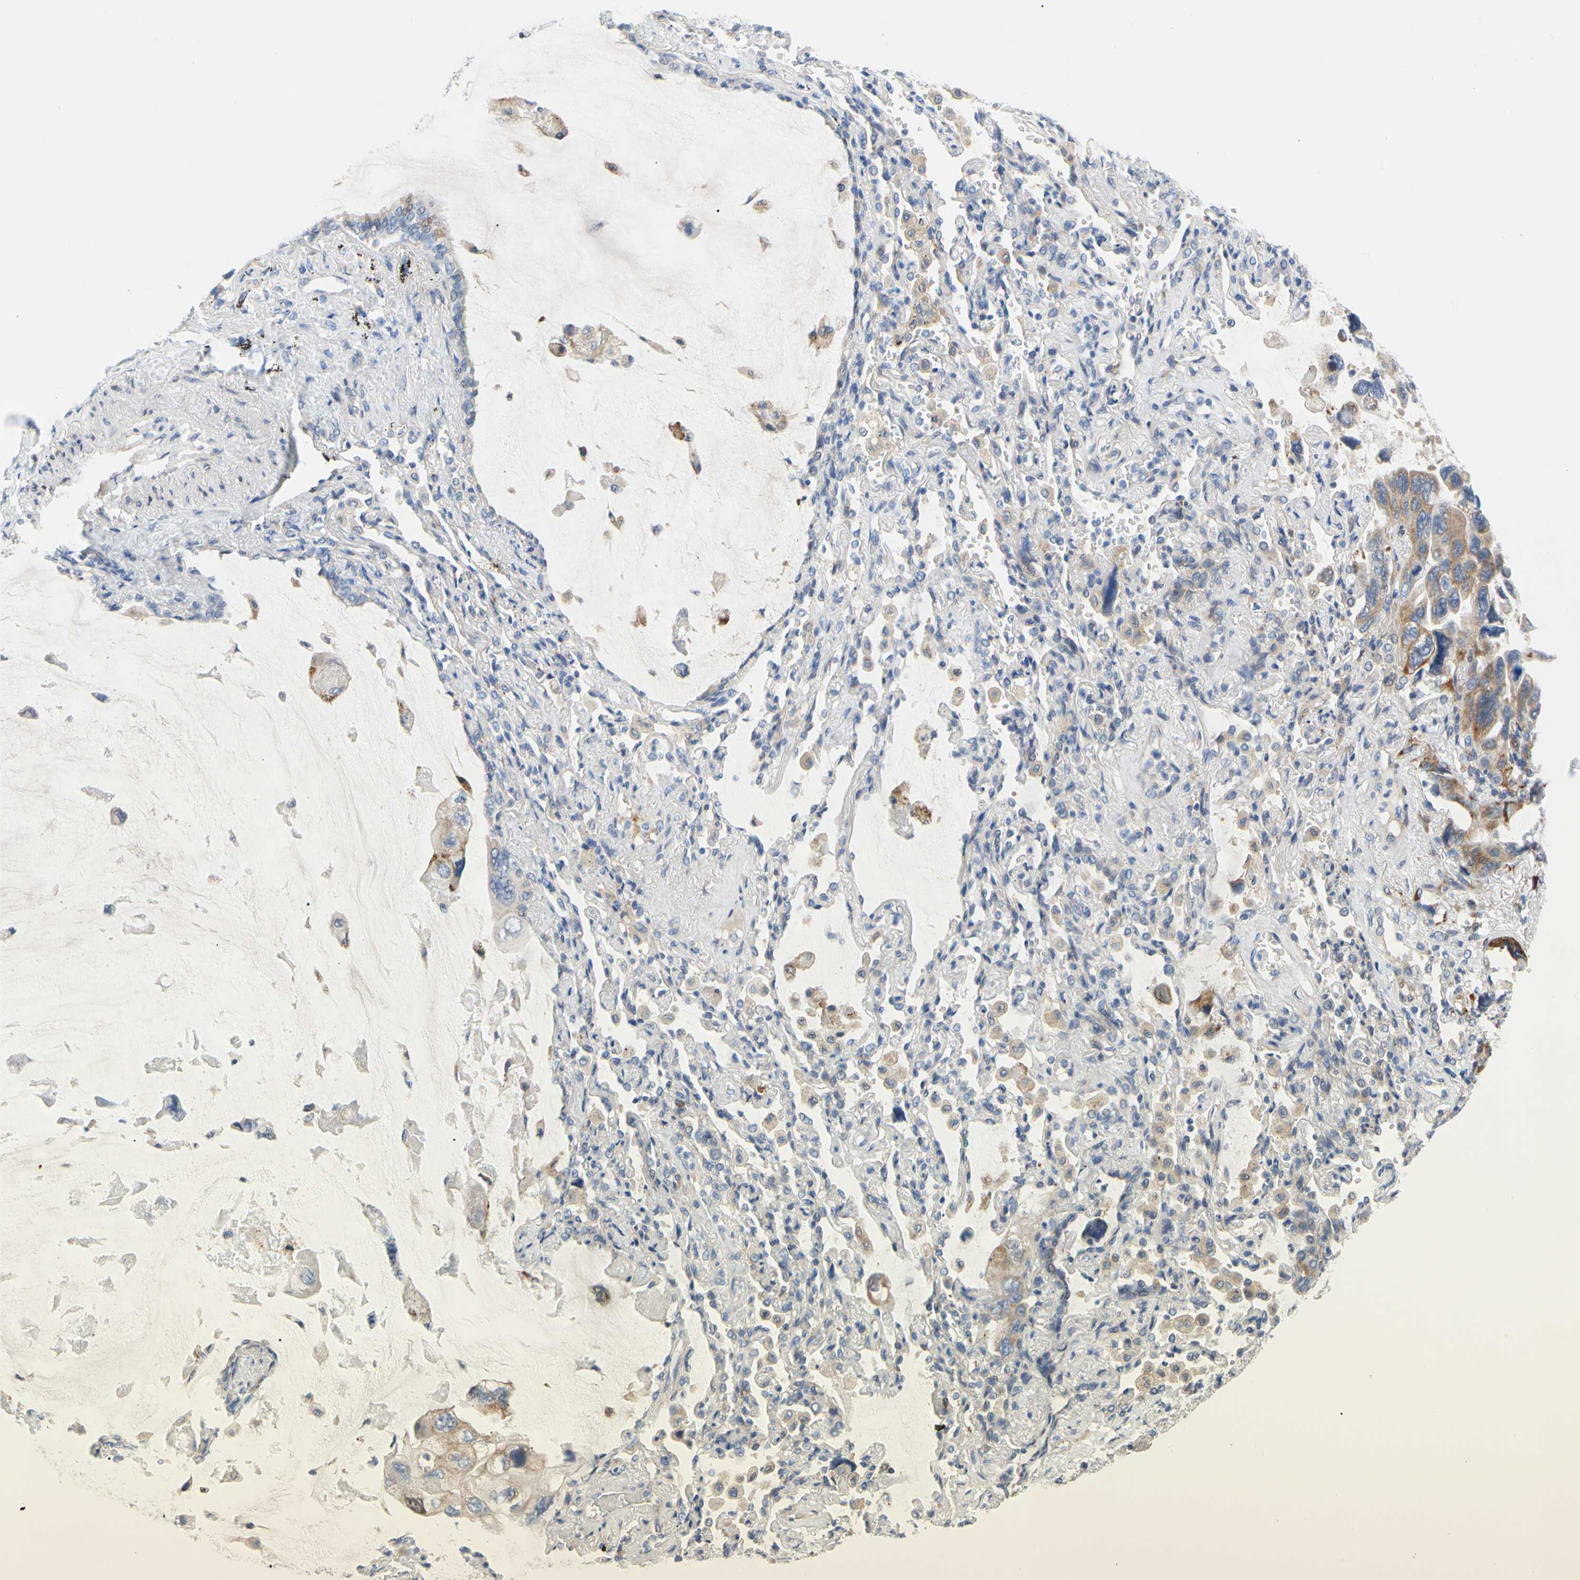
{"staining": {"intensity": "moderate", "quantity": "25%-75%", "location": "cytoplasmic/membranous"}, "tissue": "lung cancer", "cell_type": "Tumor cells", "image_type": "cancer", "snomed": [{"axis": "morphology", "description": "Squamous cell carcinoma, NOS"}, {"axis": "topography", "description": "Lung"}], "caption": "Human lung cancer stained with a protein marker reveals moderate staining in tumor cells.", "gene": "ZNF236", "patient": {"sex": "female", "age": 73}}